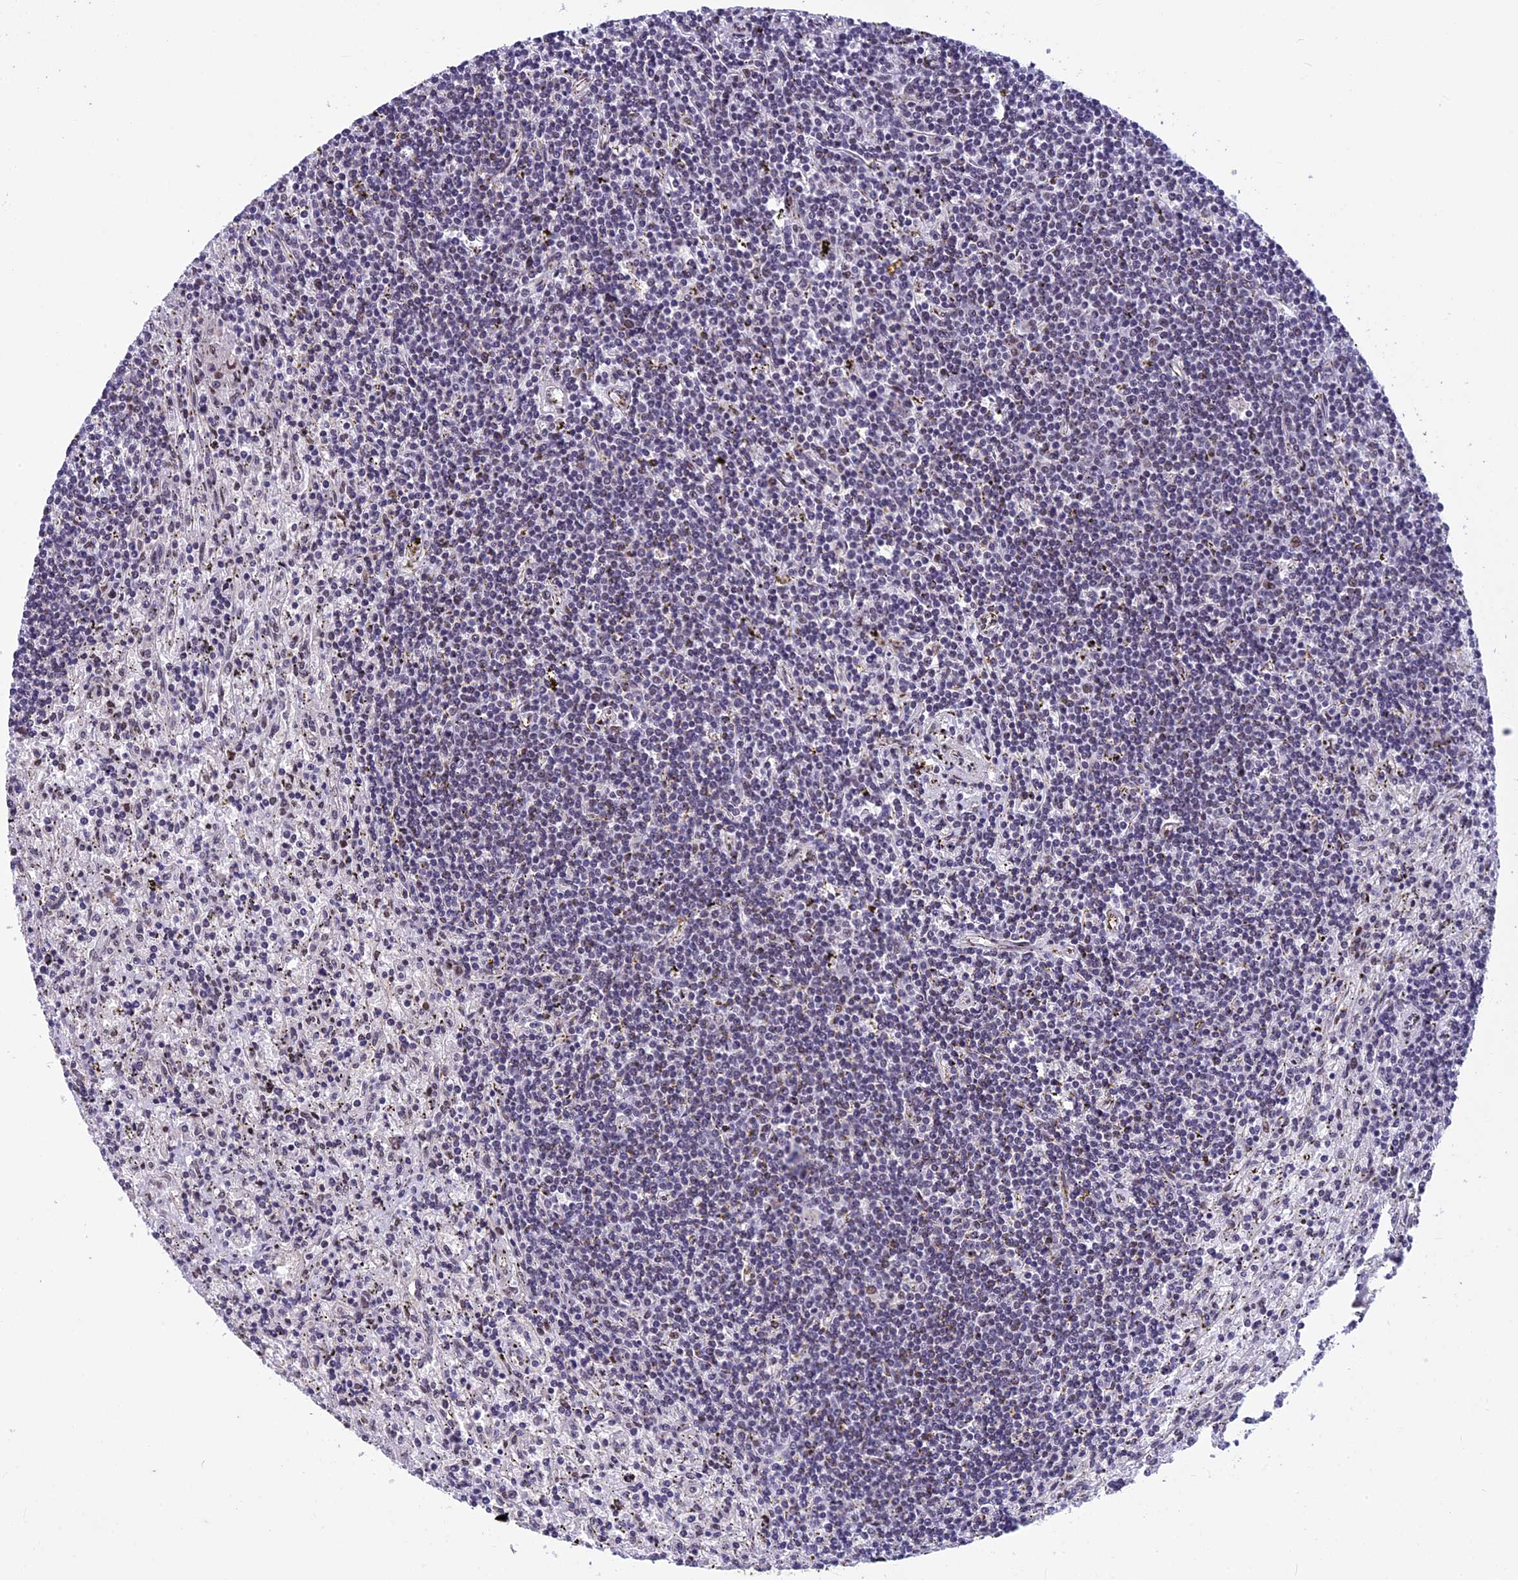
{"staining": {"intensity": "negative", "quantity": "none", "location": "none"}, "tissue": "lymphoma", "cell_type": "Tumor cells", "image_type": "cancer", "snomed": [{"axis": "morphology", "description": "Malignant lymphoma, non-Hodgkin's type, Low grade"}, {"axis": "topography", "description": "Spleen"}], "caption": "An immunohistochemistry (IHC) histopathology image of low-grade malignant lymphoma, non-Hodgkin's type is shown. There is no staining in tumor cells of low-grade malignant lymphoma, non-Hodgkin's type.", "gene": "RNF40", "patient": {"sex": "male", "age": 76}}